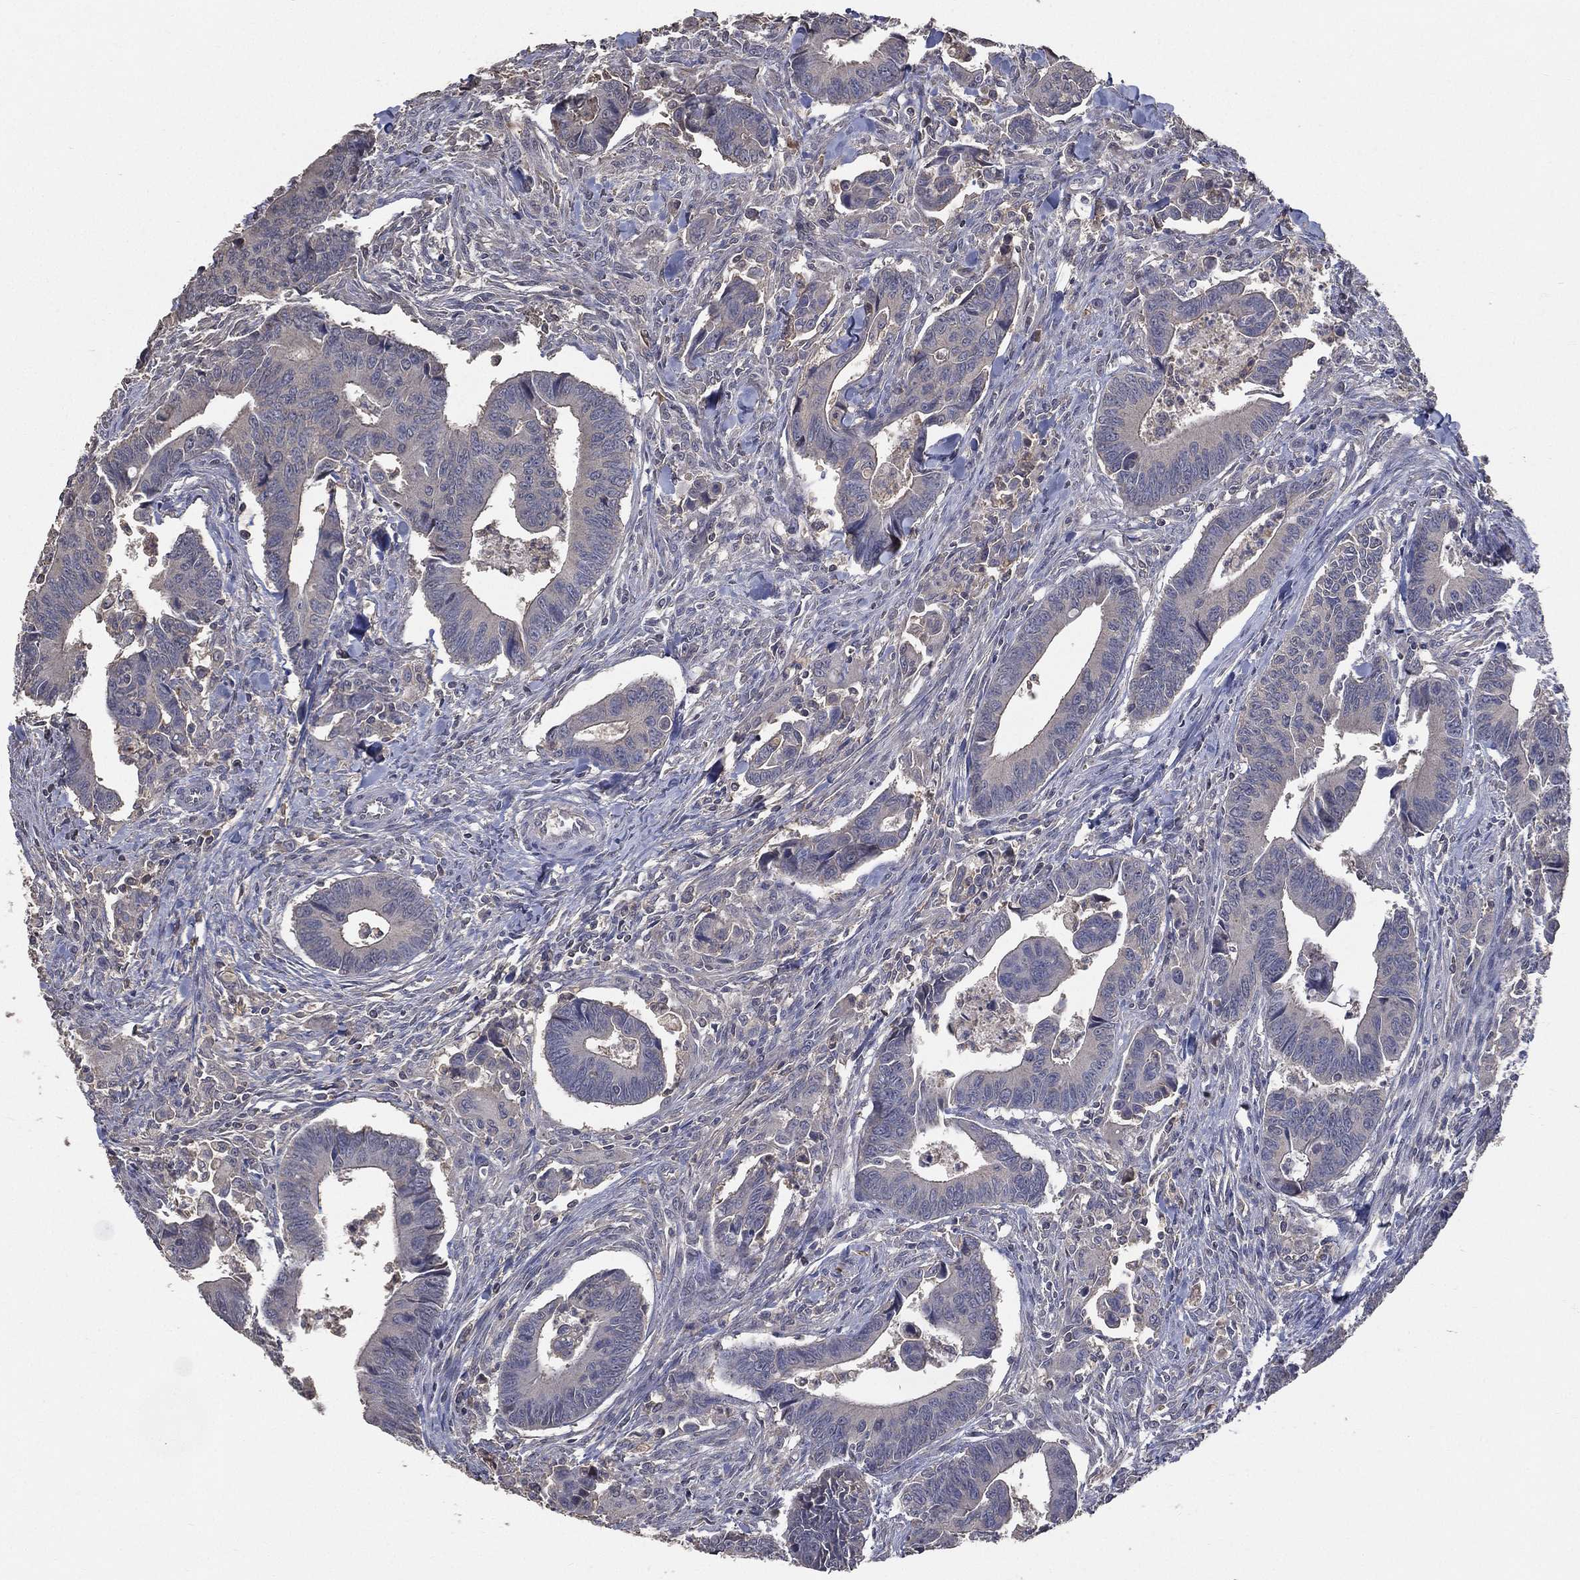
{"staining": {"intensity": "negative", "quantity": "none", "location": "none"}, "tissue": "colorectal cancer", "cell_type": "Tumor cells", "image_type": "cancer", "snomed": [{"axis": "morphology", "description": "Adenocarcinoma, NOS"}, {"axis": "topography", "description": "Rectum"}], "caption": "This histopathology image is of colorectal cancer stained with immunohistochemistry (IHC) to label a protein in brown with the nuclei are counter-stained blue. There is no positivity in tumor cells.", "gene": "SNAP25", "patient": {"sex": "male", "age": 67}}